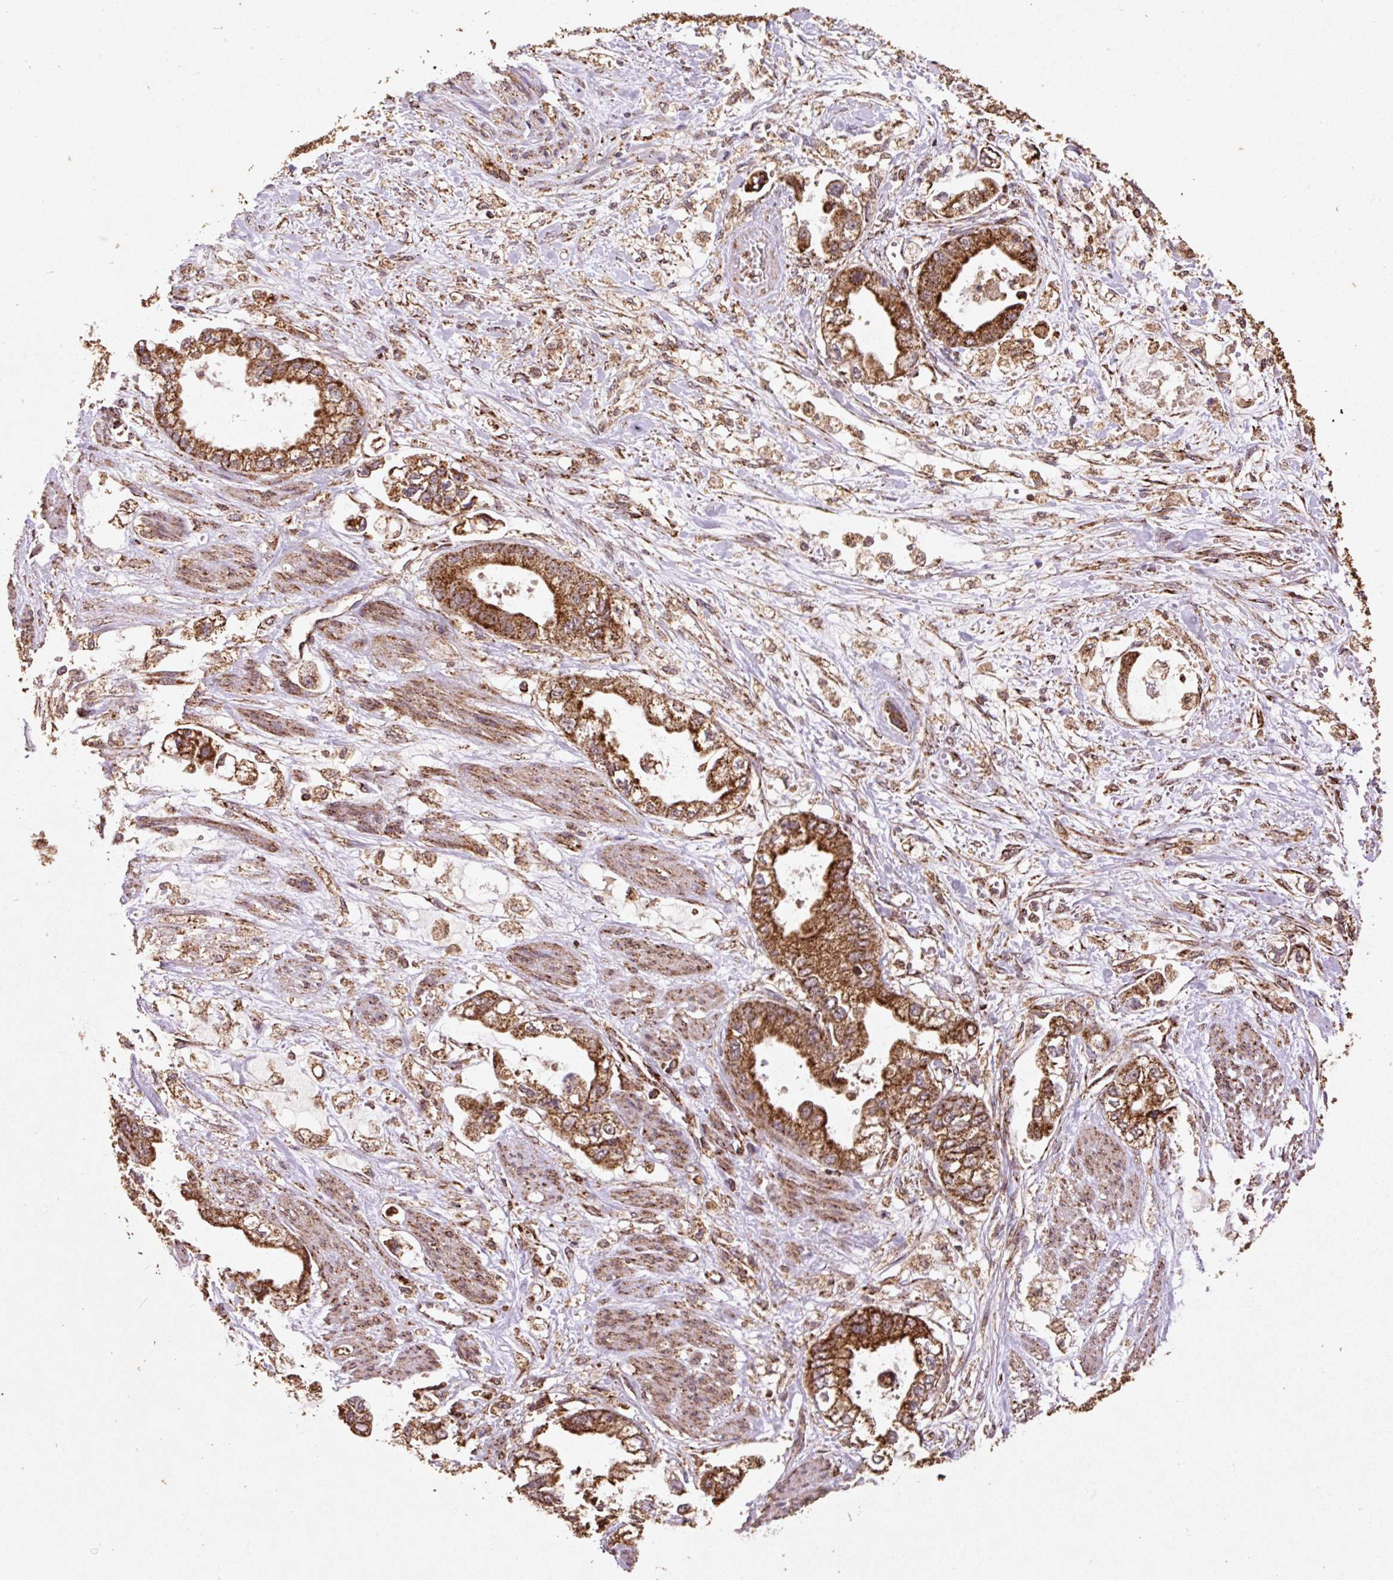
{"staining": {"intensity": "strong", "quantity": ">75%", "location": "cytoplasmic/membranous"}, "tissue": "stomach cancer", "cell_type": "Tumor cells", "image_type": "cancer", "snomed": [{"axis": "morphology", "description": "Adenocarcinoma, NOS"}, {"axis": "topography", "description": "Stomach"}], "caption": "The image reveals a brown stain indicating the presence of a protein in the cytoplasmic/membranous of tumor cells in stomach cancer.", "gene": "ATP5F1A", "patient": {"sex": "male", "age": 62}}